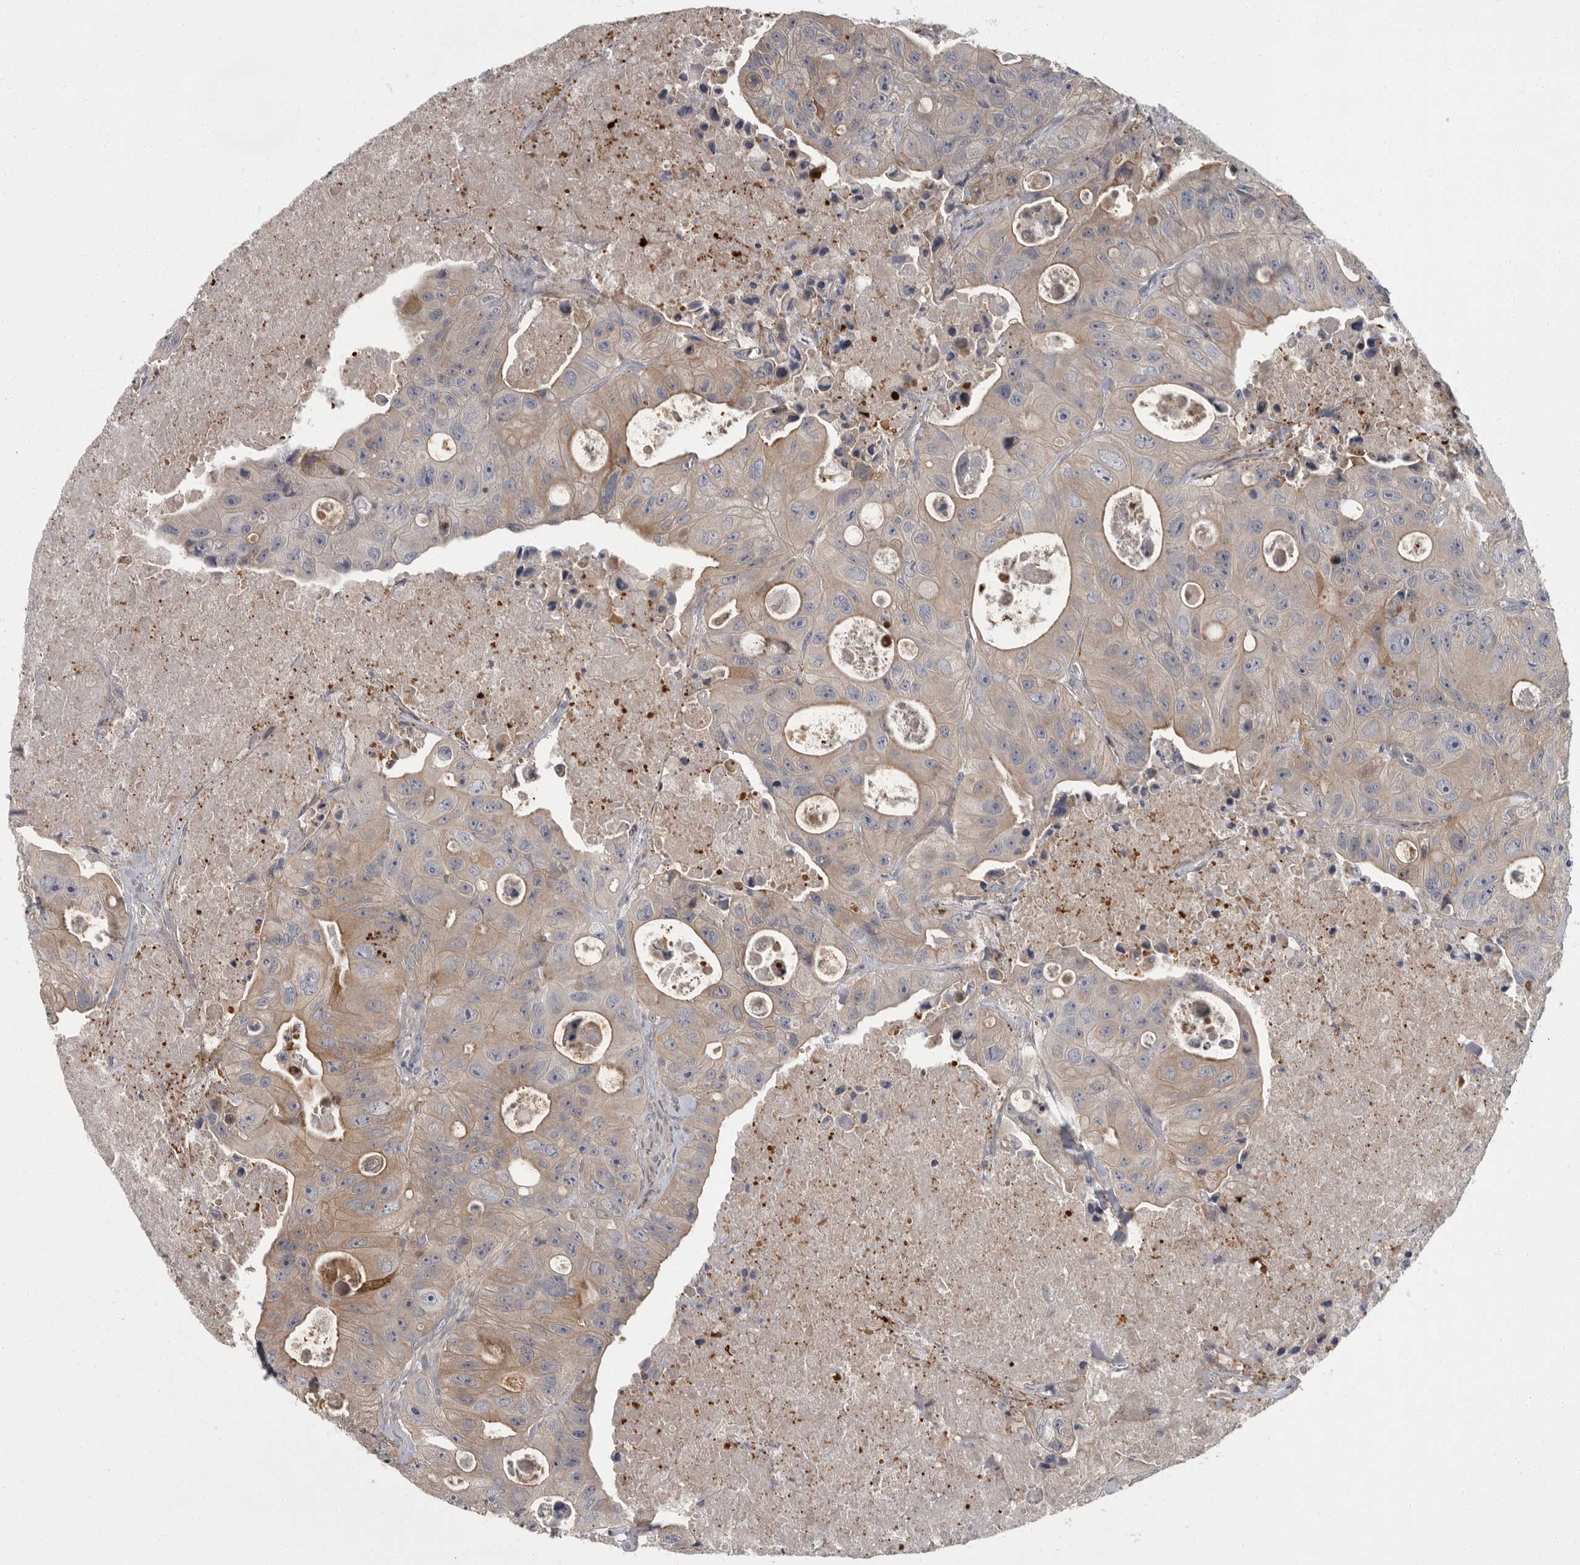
{"staining": {"intensity": "weak", "quantity": "25%-75%", "location": "cytoplasmic/membranous"}, "tissue": "colorectal cancer", "cell_type": "Tumor cells", "image_type": "cancer", "snomed": [{"axis": "morphology", "description": "Adenocarcinoma, NOS"}, {"axis": "topography", "description": "Colon"}], "caption": "Weak cytoplasmic/membranous positivity for a protein is seen in about 25%-75% of tumor cells of colorectal adenocarcinoma using immunohistochemistry (IHC).", "gene": "PDE7A", "patient": {"sex": "female", "age": 46}}